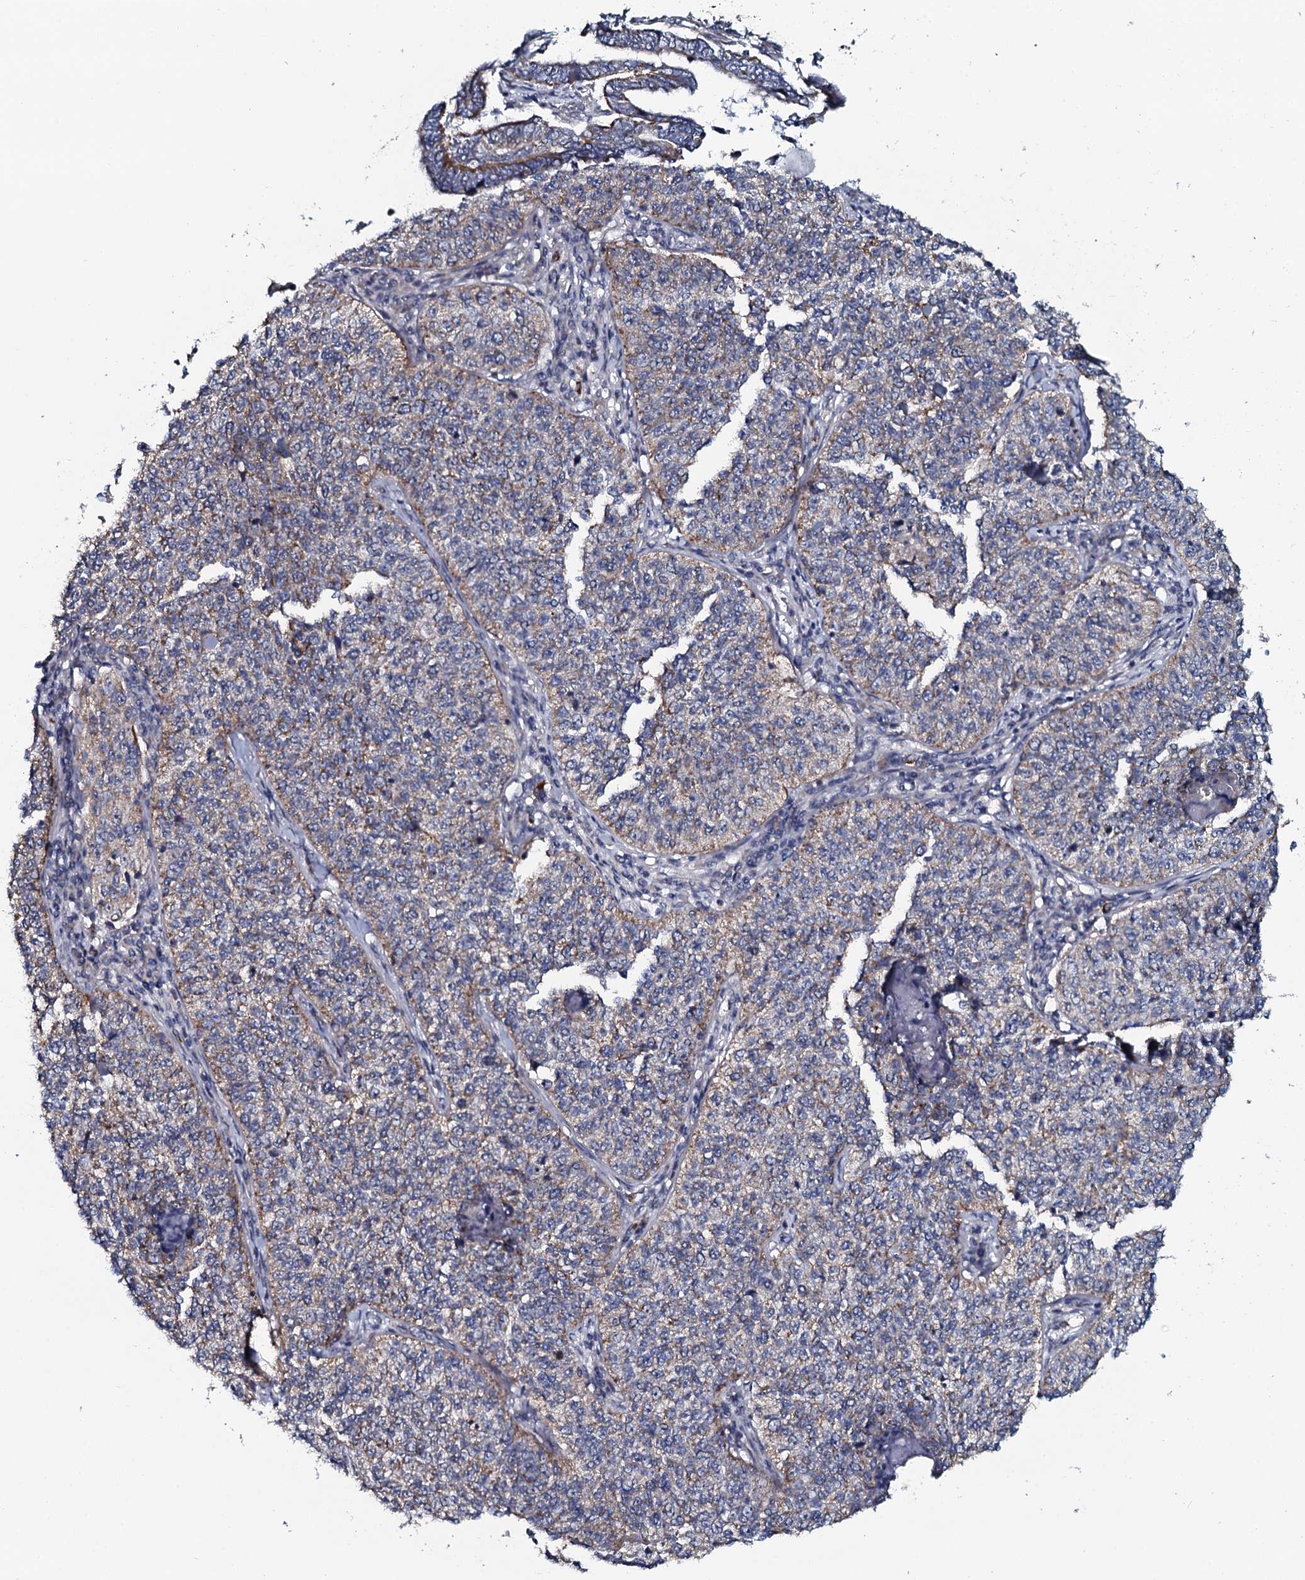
{"staining": {"intensity": "weak", "quantity": "25%-75%", "location": "cytoplasmic/membranous"}, "tissue": "cervical cancer", "cell_type": "Tumor cells", "image_type": "cancer", "snomed": [{"axis": "morphology", "description": "Squamous cell carcinoma, NOS"}, {"axis": "topography", "description": "Cervix"}], "caption": "This is an image of IHC staining of squamous cell carcinoma (cervical), which shows weak staining in the cytoplasmic/membranous of tumor cells.", "gene": "KCTD4", "patient": {"sex": "female", "age": 35}}